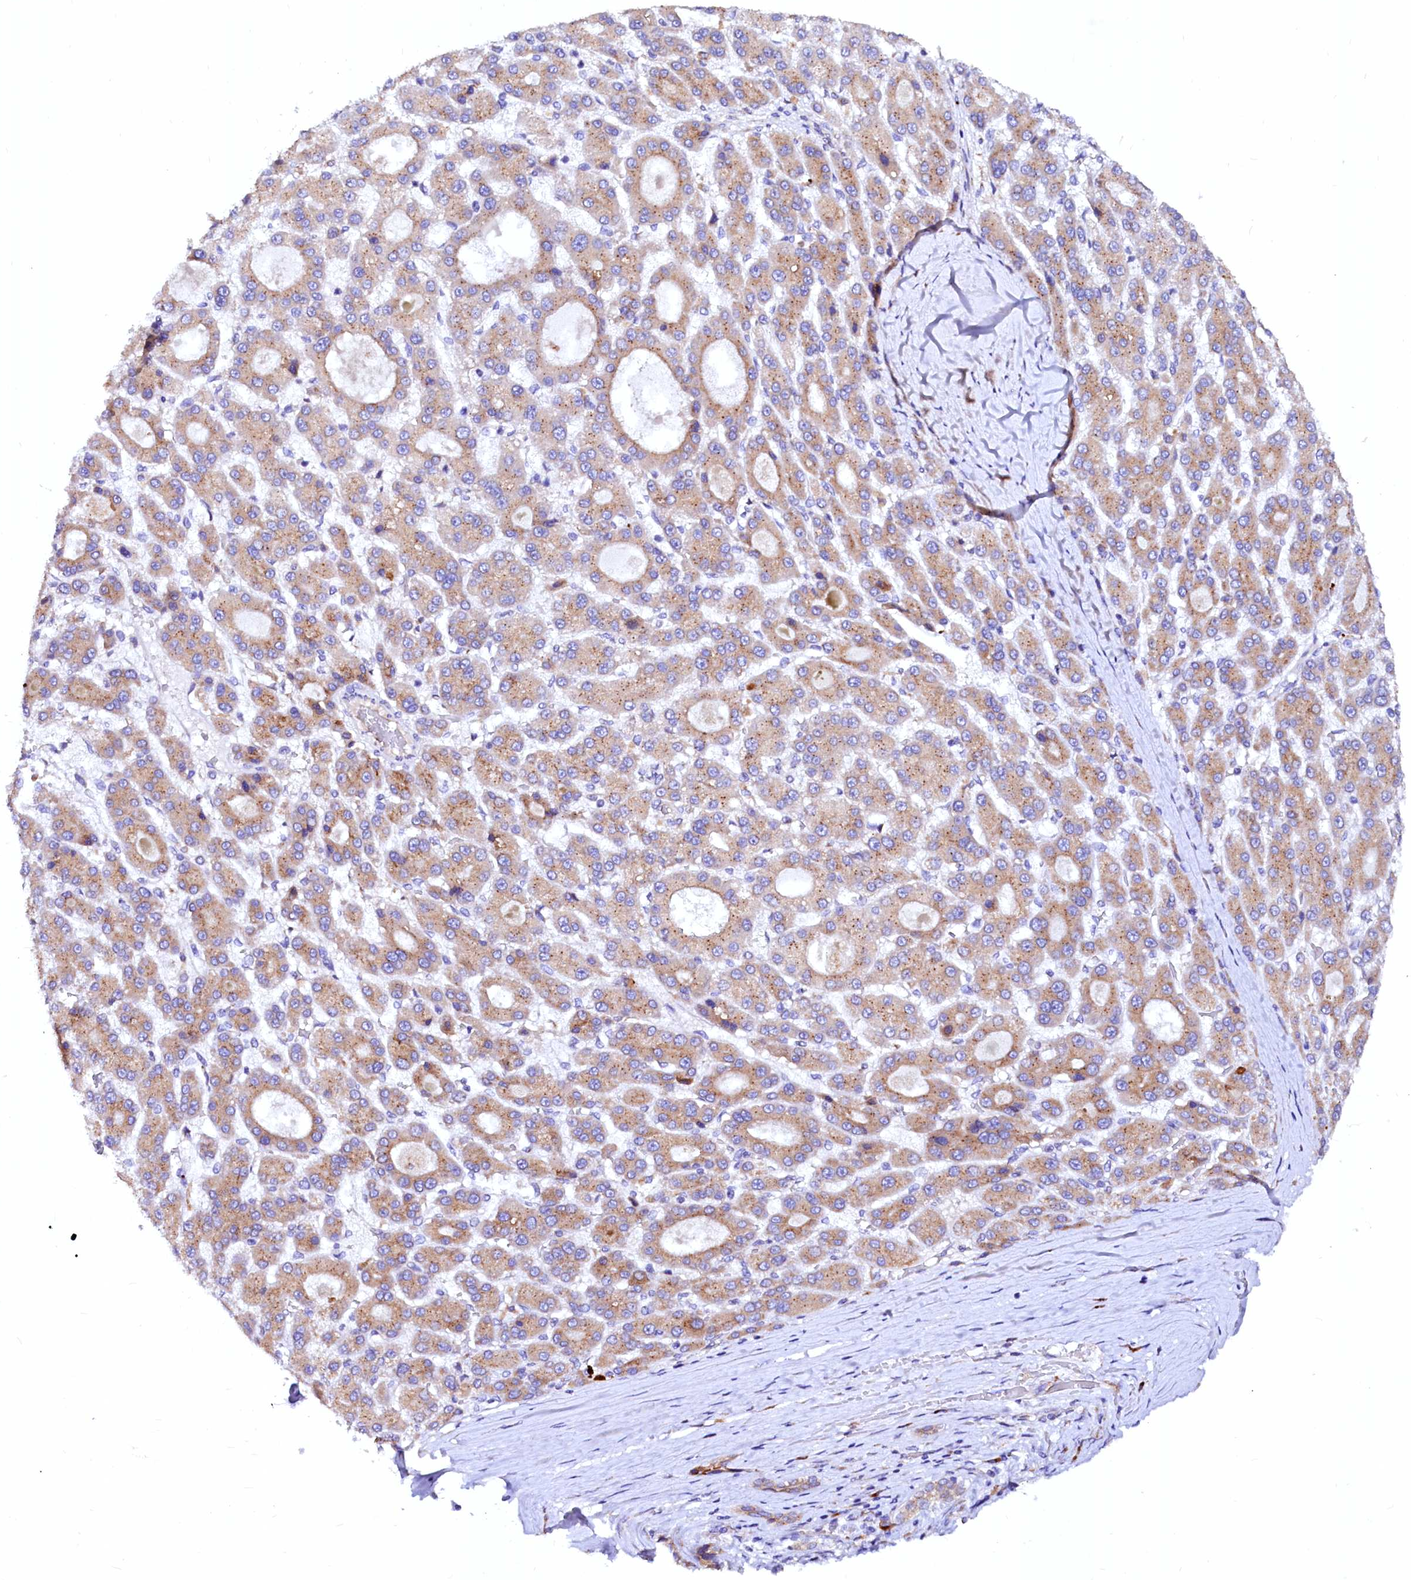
{"staining": {"intensity": "moderate", "quantity": ">75%", "location": "cytoplasmic/membranous"}, "tissue": "liver cancer", "cell_type": "Tumor cells", "image_type": "cancer", "snomed": [{"axis": "morphology", "description": "Carcinoma, Hepatocellular, NOS"}, {"axis": "topography", "description": "Liver"}], "caption": "Tumor cells display medium levels of moderate cytoplasmic/membranous positivity in approximately >75% of cells in human hepatocellular carcinoma (liver). The staining was performed using DAB (3,3'-diaminobenzidine) to visualize the protein expression in brown, while the nuclei were stained in blue with hematoxylin (Magnification: 20x).", "gene": "LMAN1", "patient": {"sex": "male", "age": 70}}